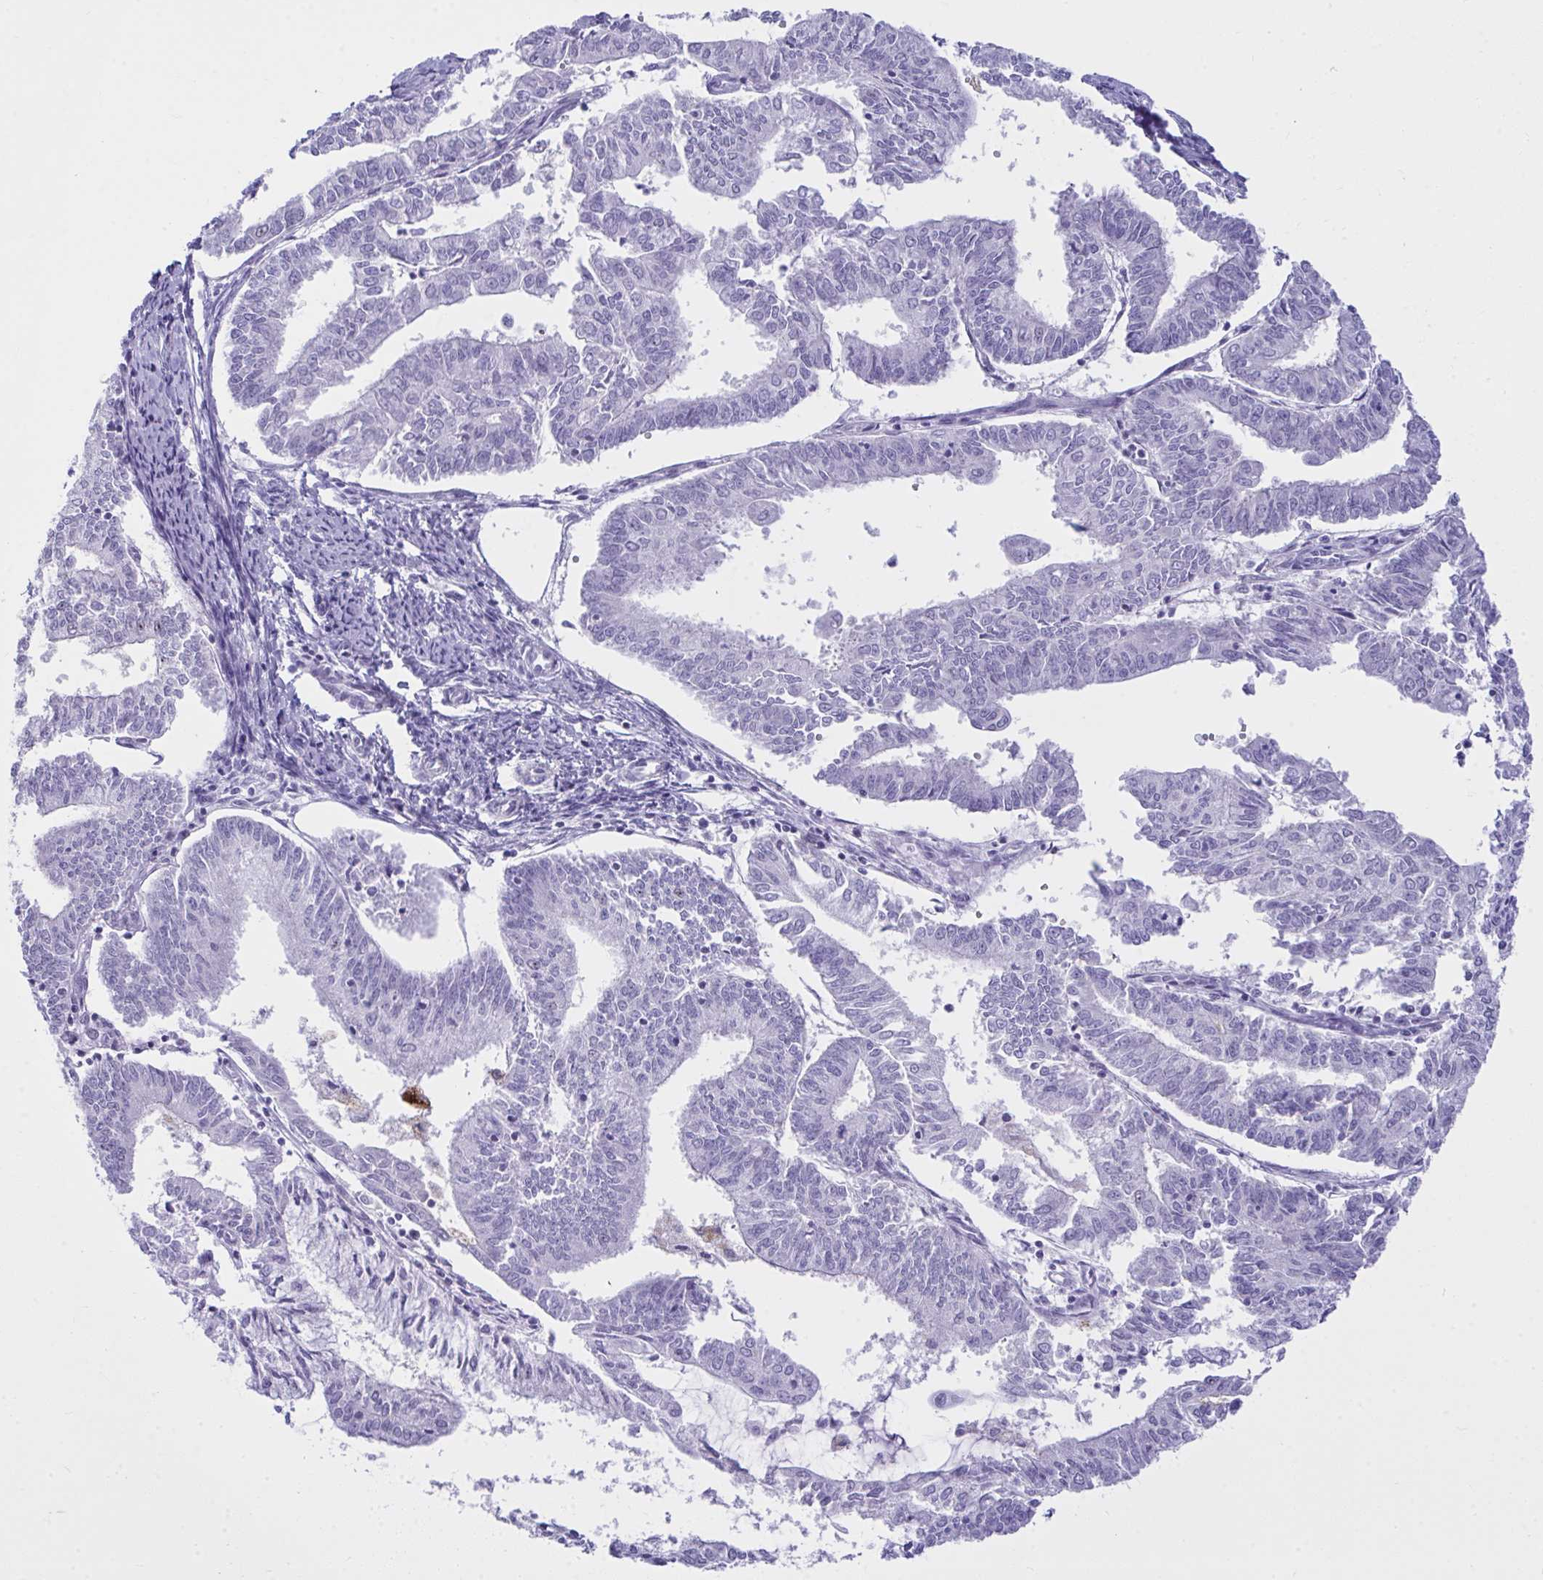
{"staining": {"intensity": "negative", "quantity": "none", "location": "none"}, "tissue": "endometrial cancer", "cell_type": "Tumor cells", "image_type": "cancer", "snomed": [{"axis": "morphology", "description": "Adenocarcinoma, NOS"}, {"axis": "topography", "description": "Endometrium"}], "caption": "This micrograph is of adenocarcinoma (endometrial) stained with IHC to label a protein in brown with the nuclei are counter-stained blue. There is no expression in tumor cells.", "gene": "OR5F1", "patient": {"sex": "female", "age": 61}}